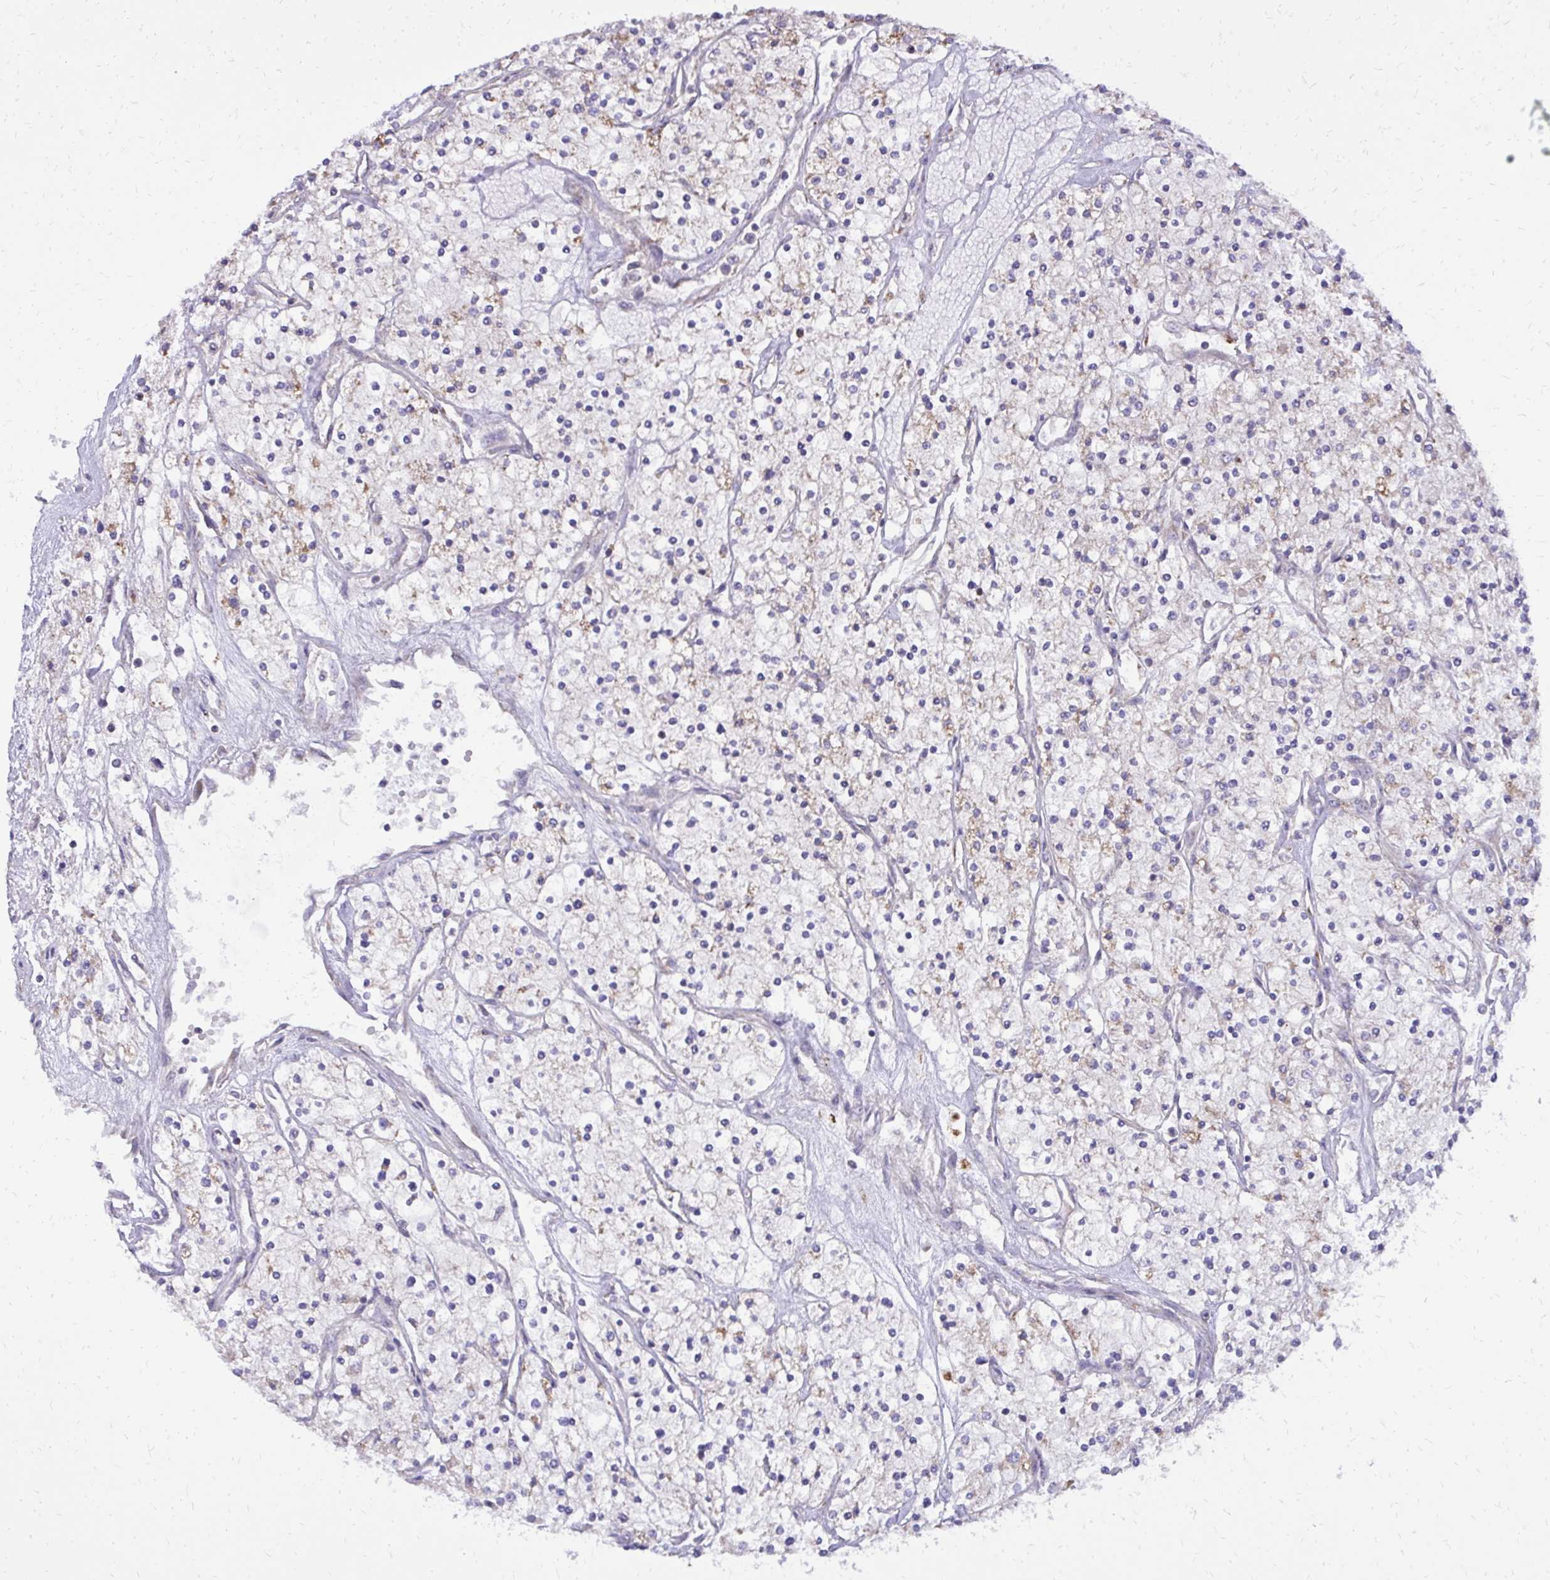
{"staining": {"intensity": "weak", "quantity": "<25%", "location": "cytoplasmic/membranous"}, "tissue": "renal cancer", "cell_type": "Tumor cells", "image_type": "cancer", "snomed": [{"axis": "morphology", "description": "Adenocarcinoma, NOS"}, {"axis": "topography", "description": "Kidney"}], "caption": "Renal cancer (adenocarcinoma) was stained to show a protein in brown. There is no significant staining in tumor cells.", "gene": "ABCC3", "patient": {"sex": "male", "age": 80}}